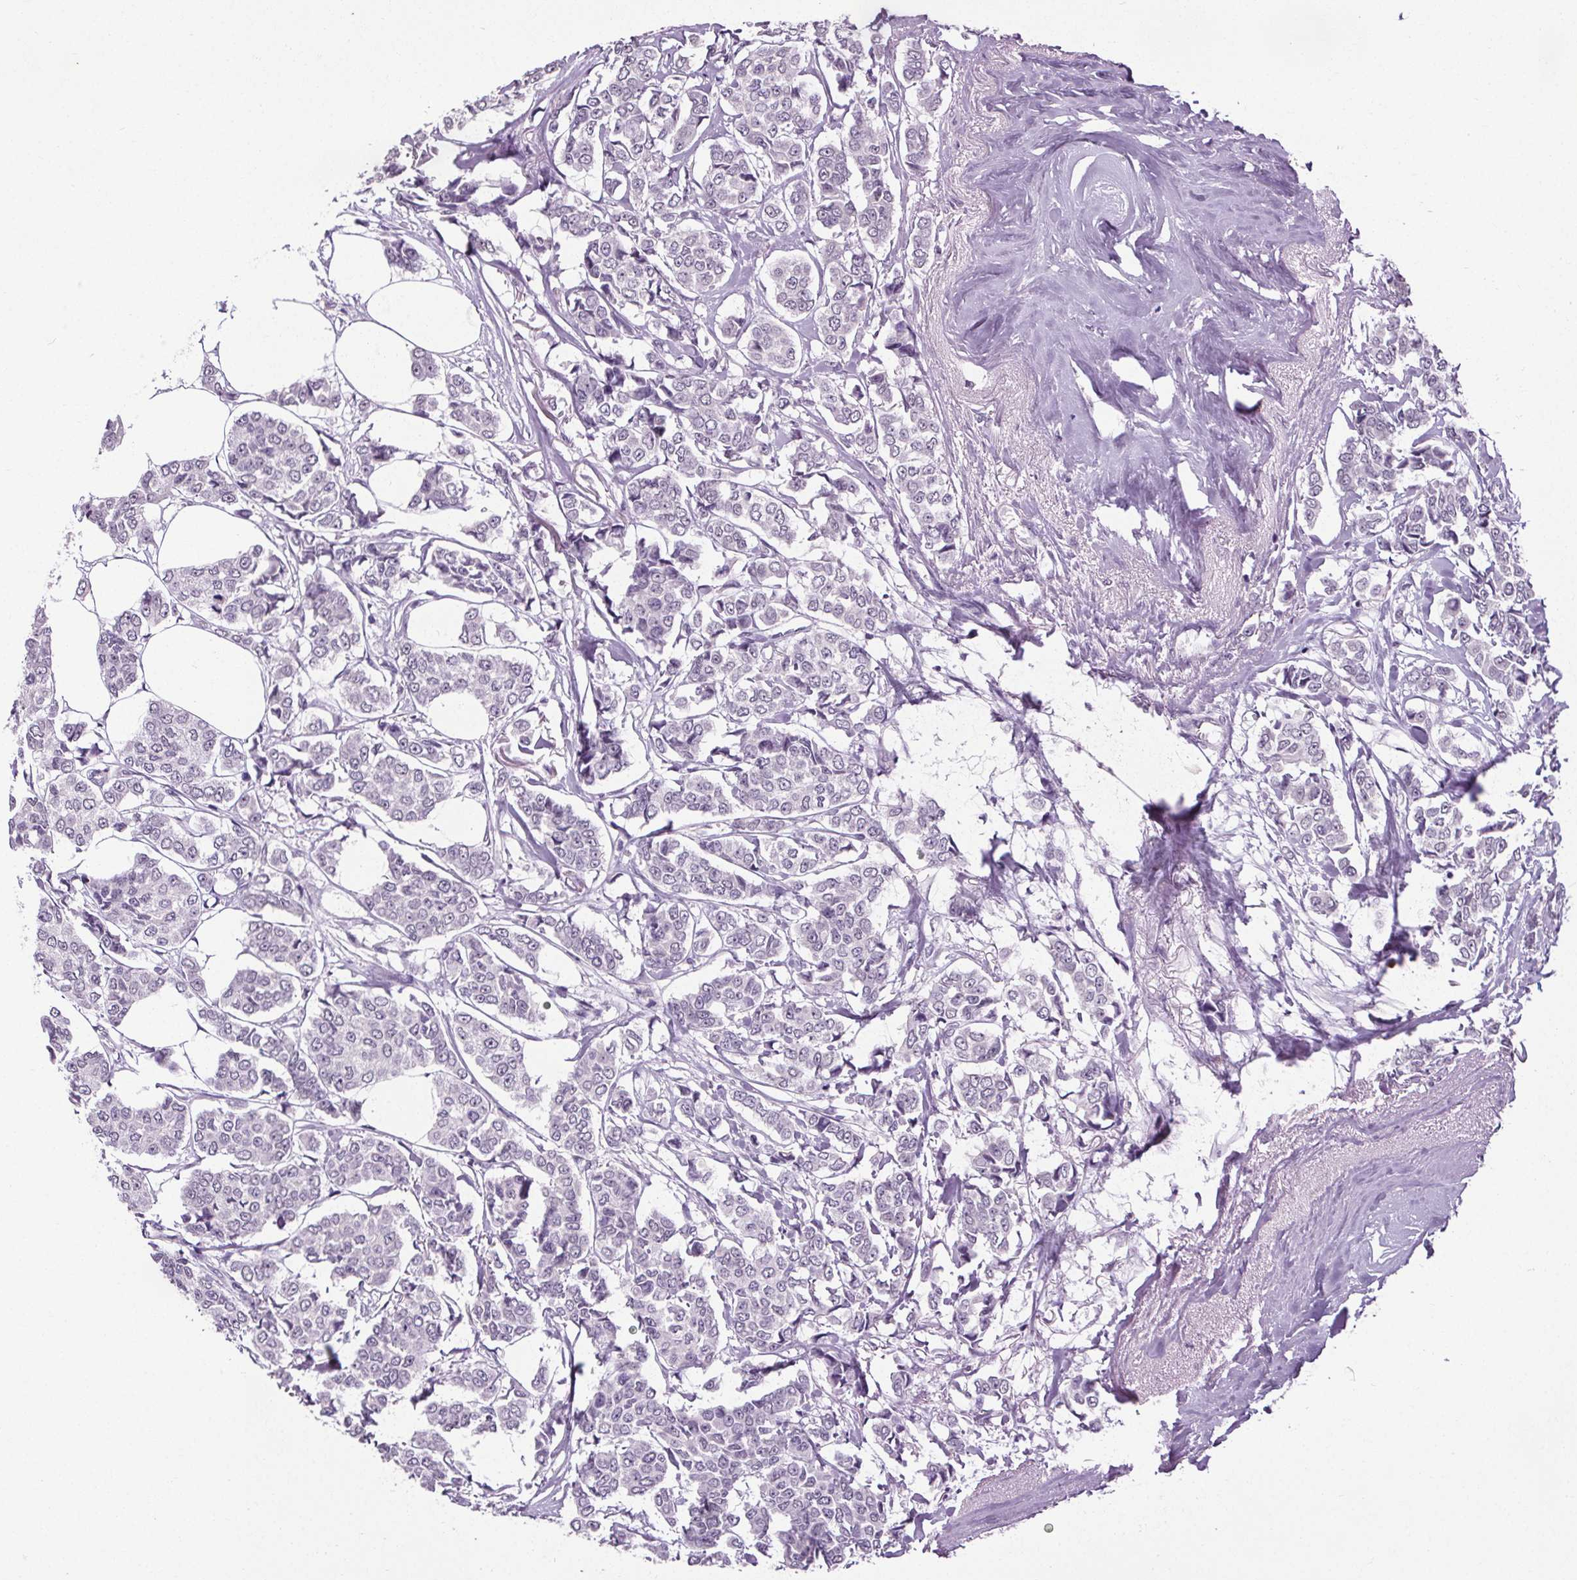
{"staining": {"intensity": "negative", "quantity": "none", "location": "none"}, "tissue": "breast cancer", "cell_type": "Tumor cells", "image_type": "cancer", "snomed": [{"axis": "morphology", "description": "Duct carcinoma"}, {"axis": "topography", "description": "Breast"}], "caption": "High magnification brightfield microscopy of breast cancer (intraductal carcinoma) stained with DAB (brown) and counterstained with hematoxylin (blue): tumor cells show no significant staining.", "gene": "SLC2A9", "patient": {"sex": "female", "age": 94}}